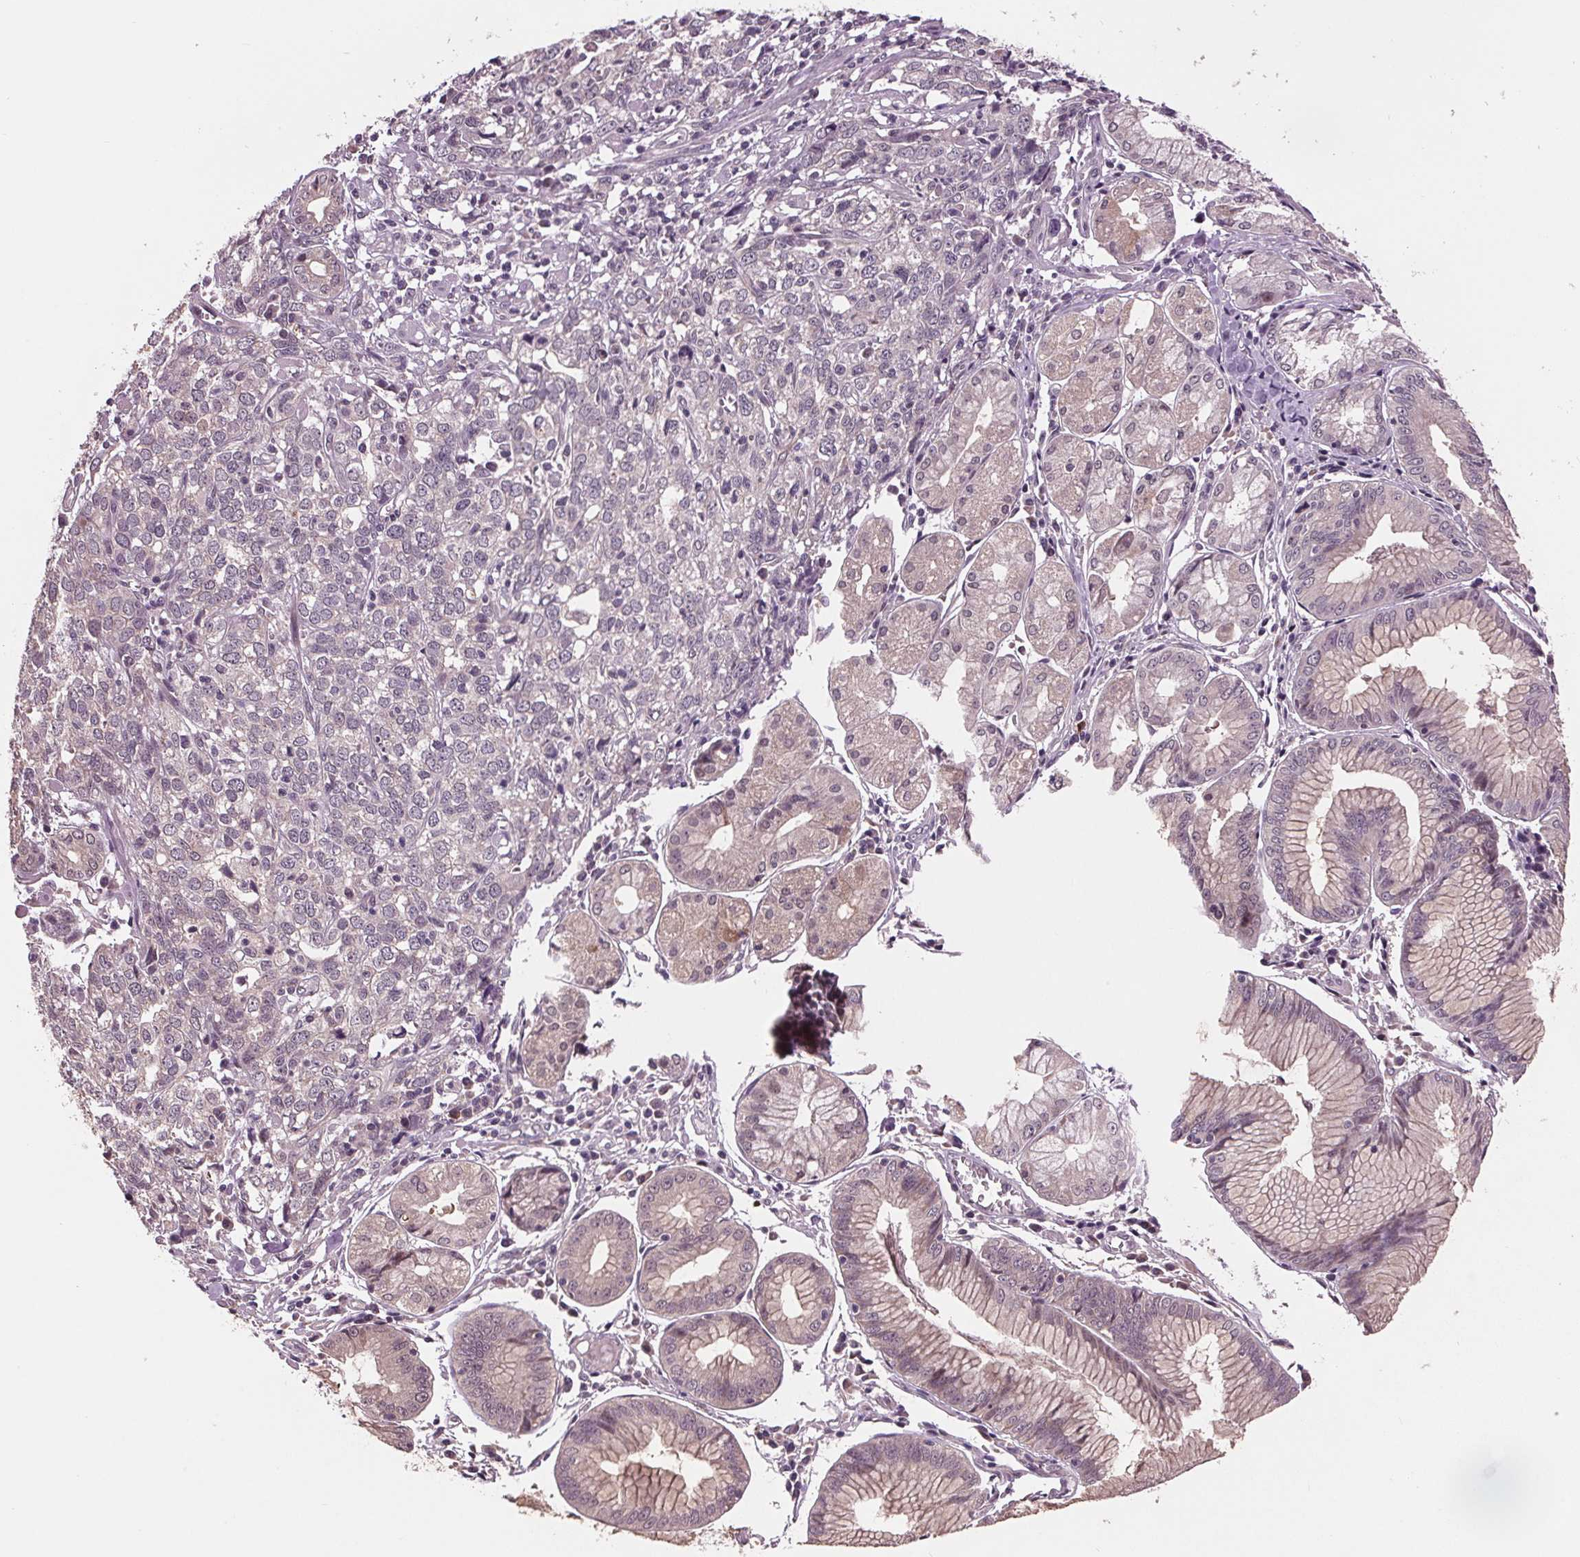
{"staining": {"intensity": "negative", "quantity": "none", "location": "none"}, "tissue": "stomach cancer", "cell_type": "Tumor cells", "image_type": "cancer", "snomed": [{"axis": "morphology", "description": "Adenocarcinoma, NOS"}, {"axis": "topography", "description": "Stomach, upper"}], "caption": "Immunohistochemistry (IHC) photomicrograph of neoplastic tissue: human stomach cancer (adenocarcinoma) stained with DAB shows no significant protein expression in tumor cells.", "gene": "MAPK8", "patient": {"sex": "male", "age": 81}}